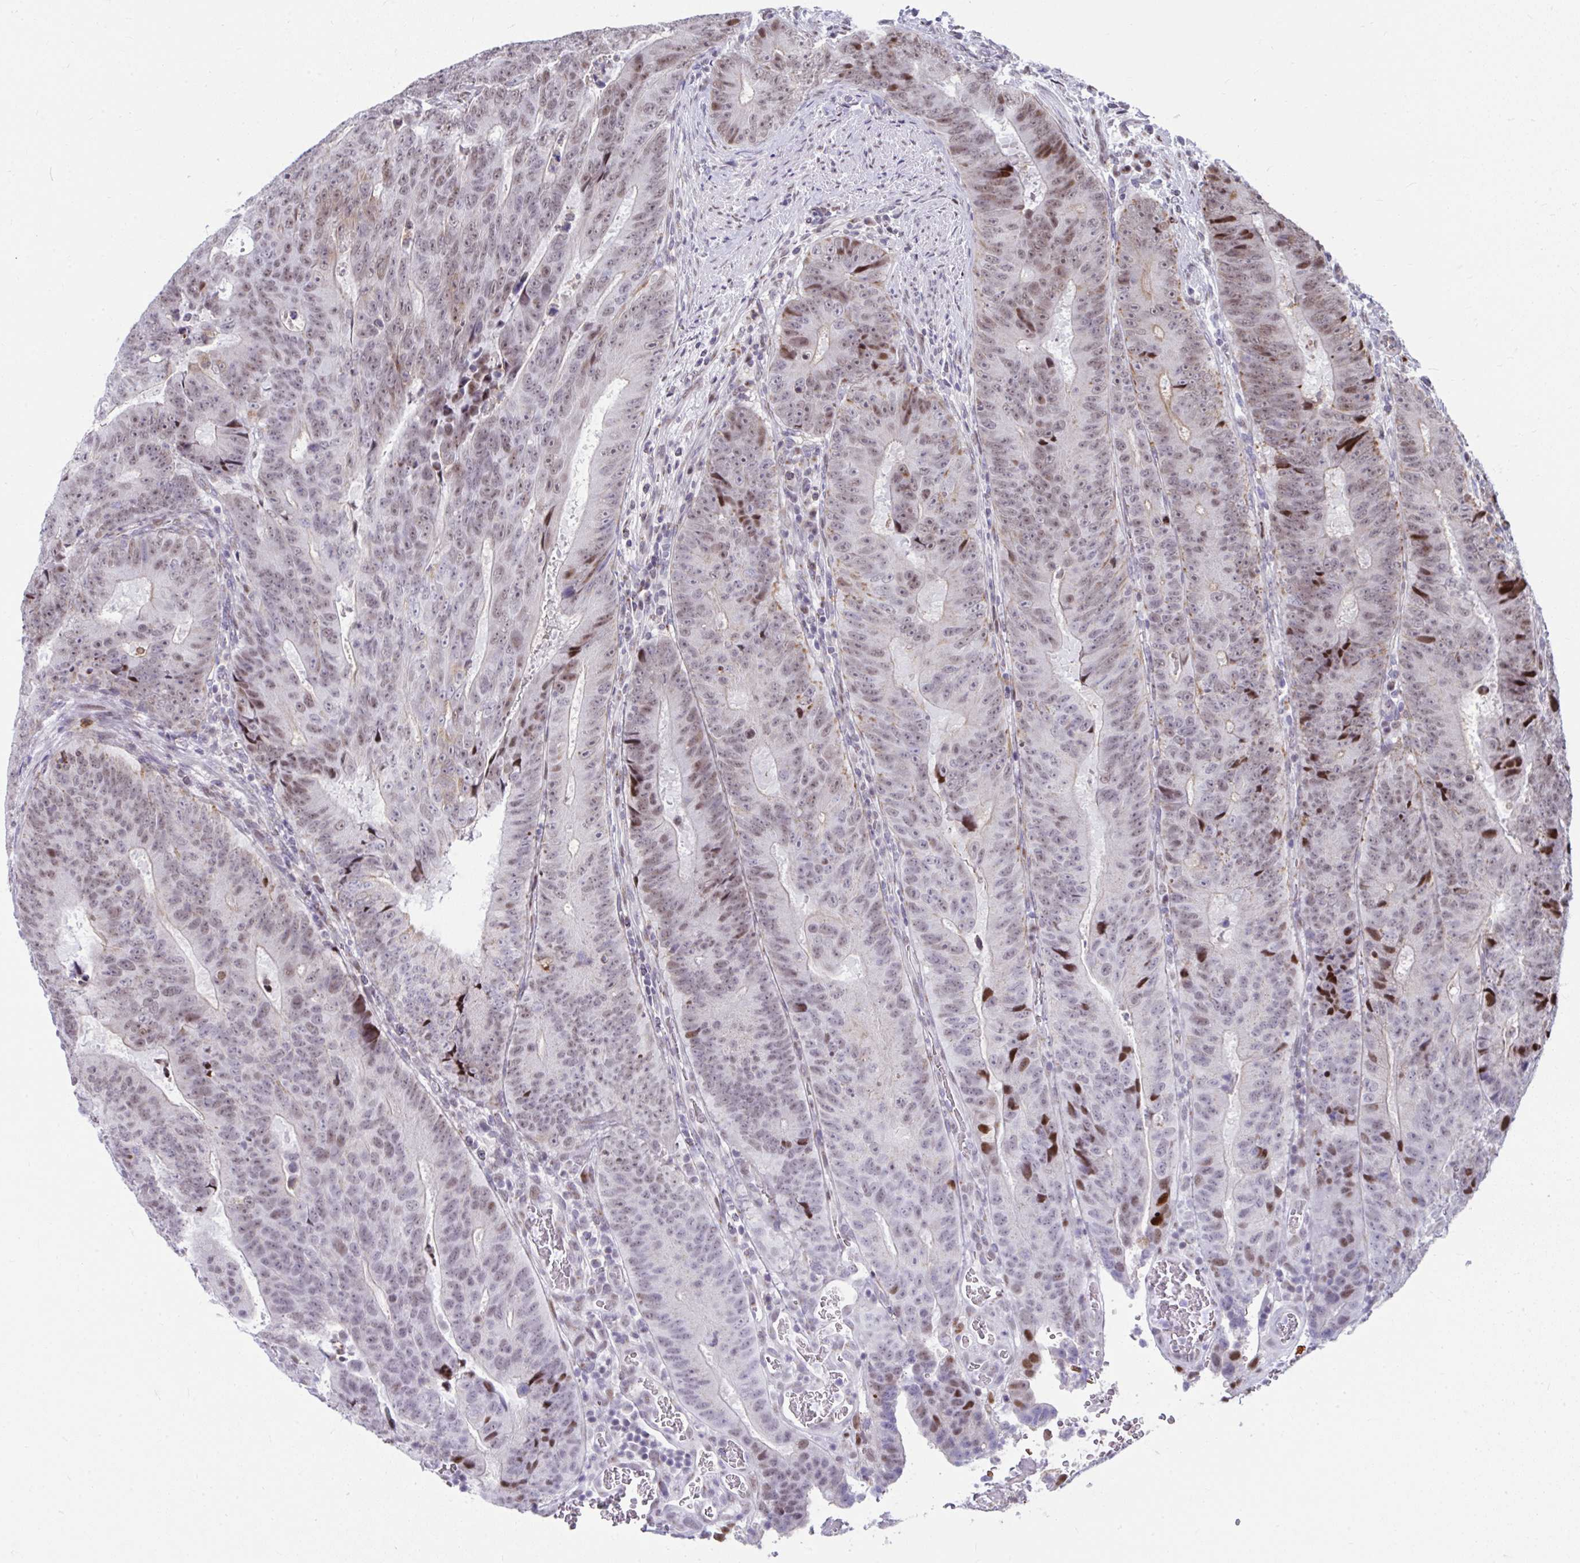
{"staining": {"intensity": "moderate", "quantity": "<25%", "location": "nuclear"}, "tissue": "colorectal cancer", "cell_type": "Tumor cells", "image_type": "cancer", "snomed": [{"axis": "morphology", "description": "Adenocarcinoma, NOS"}, {"axis": "topography", "description": "Colon"}], "caption": "This image reveals immunohistochemistry staining of human colorectal adenocarcinoma, with low moderate nuclear staining in about <25% of tumor cells.", "gene": "SLC35C2", "patient": {"sex": "female", "age": 48}}